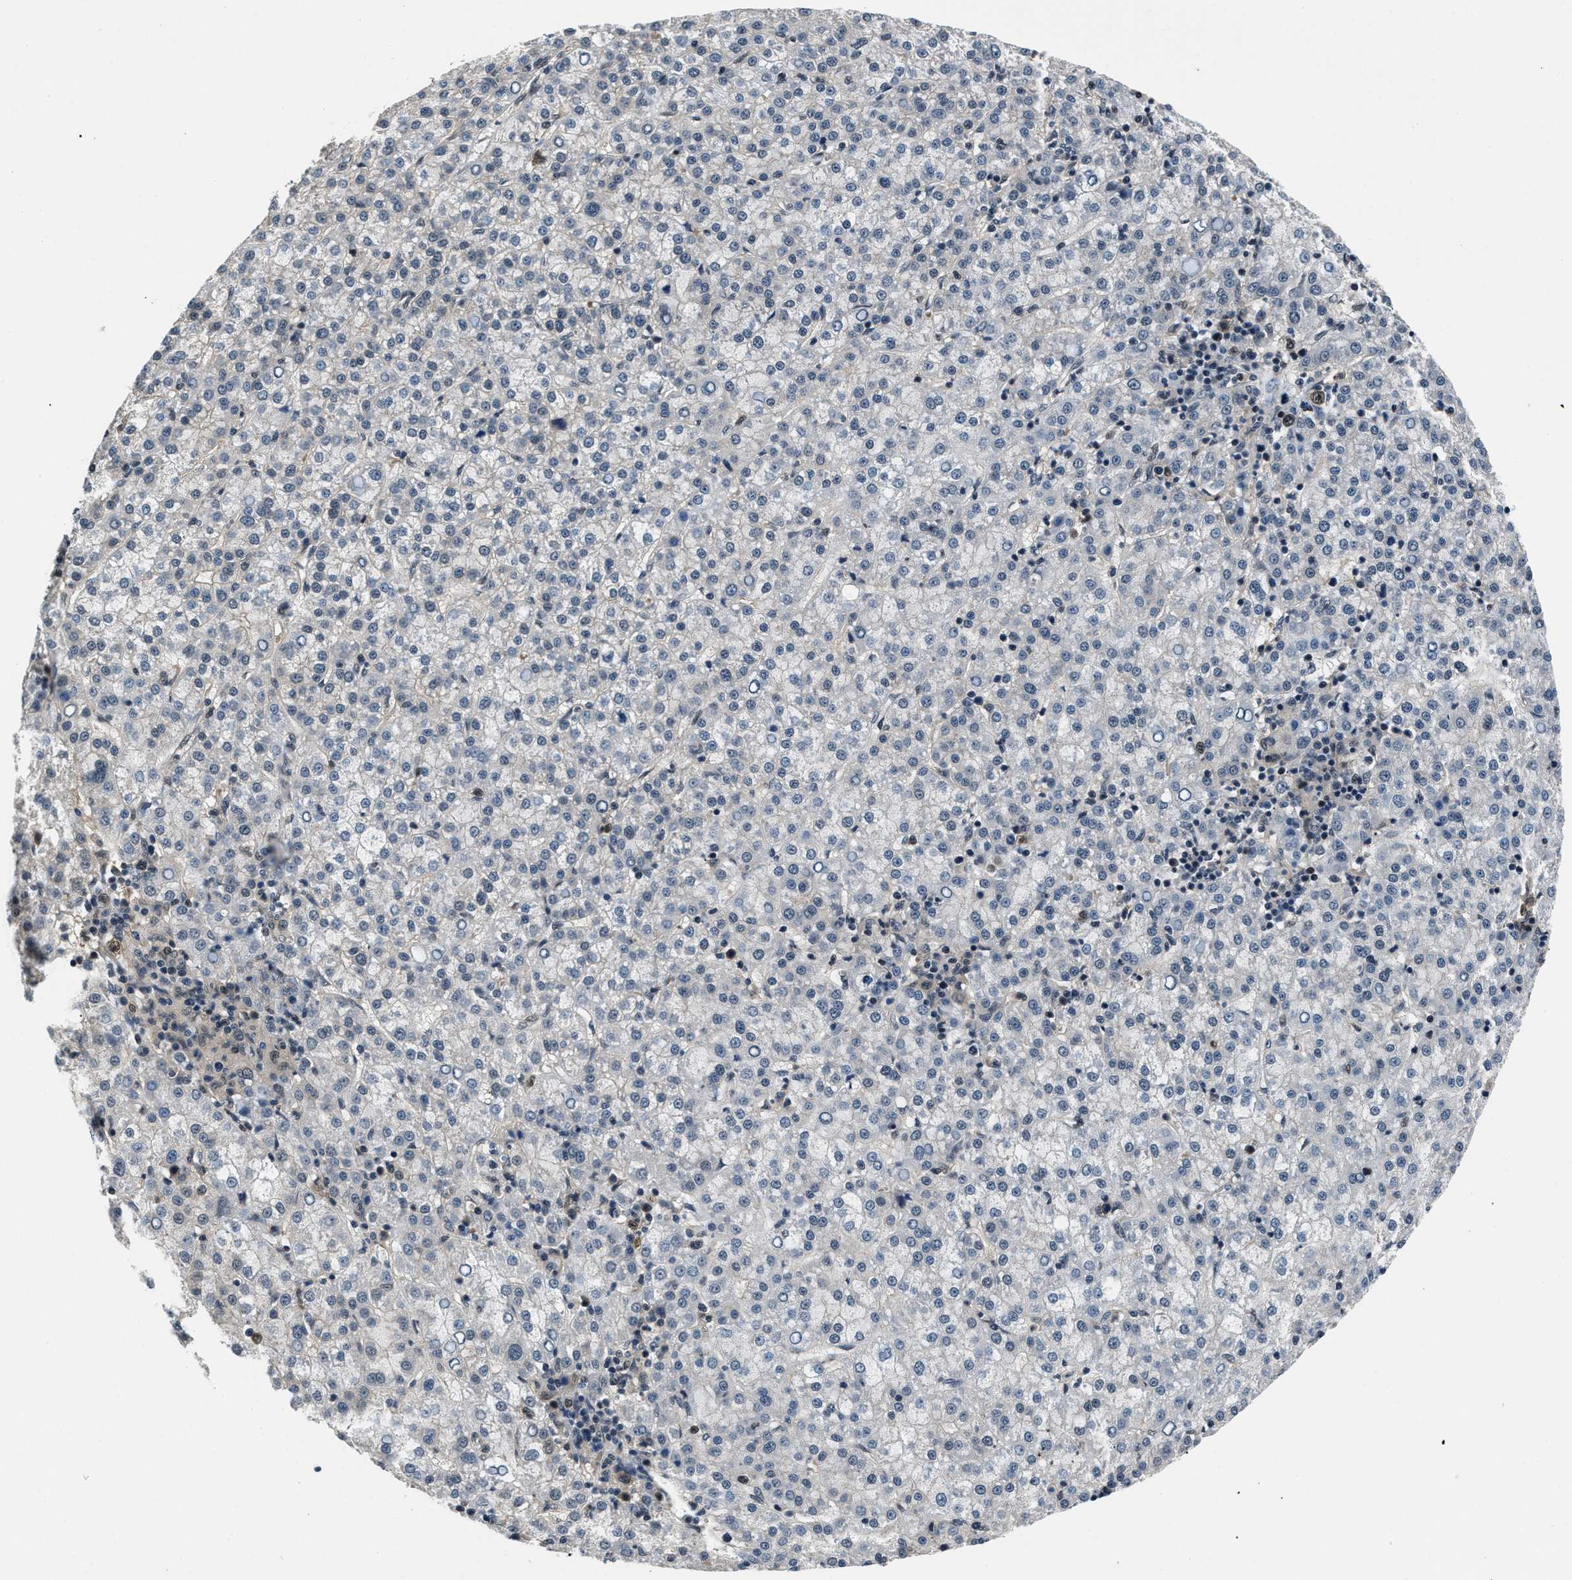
{"staining": {"intensity": "negative", "quantity": "none", "location": "none"}, "tissue": "liver cancer", "cell_type": "Tumor cells", "image_type": "cancer", "snomed": [{"axis": "morphology", "description": "Carcinoma, Hepatocellular, NOS"}, {"axis": "topography", "description": "Liver"}], "caption": "This is a histopathology image of IHC staining of liver hepatocellular carcinoma, which shows no staining in tumor cells.", "gene": "RBM33", "patient": {"sex": "female", "age": 58}}